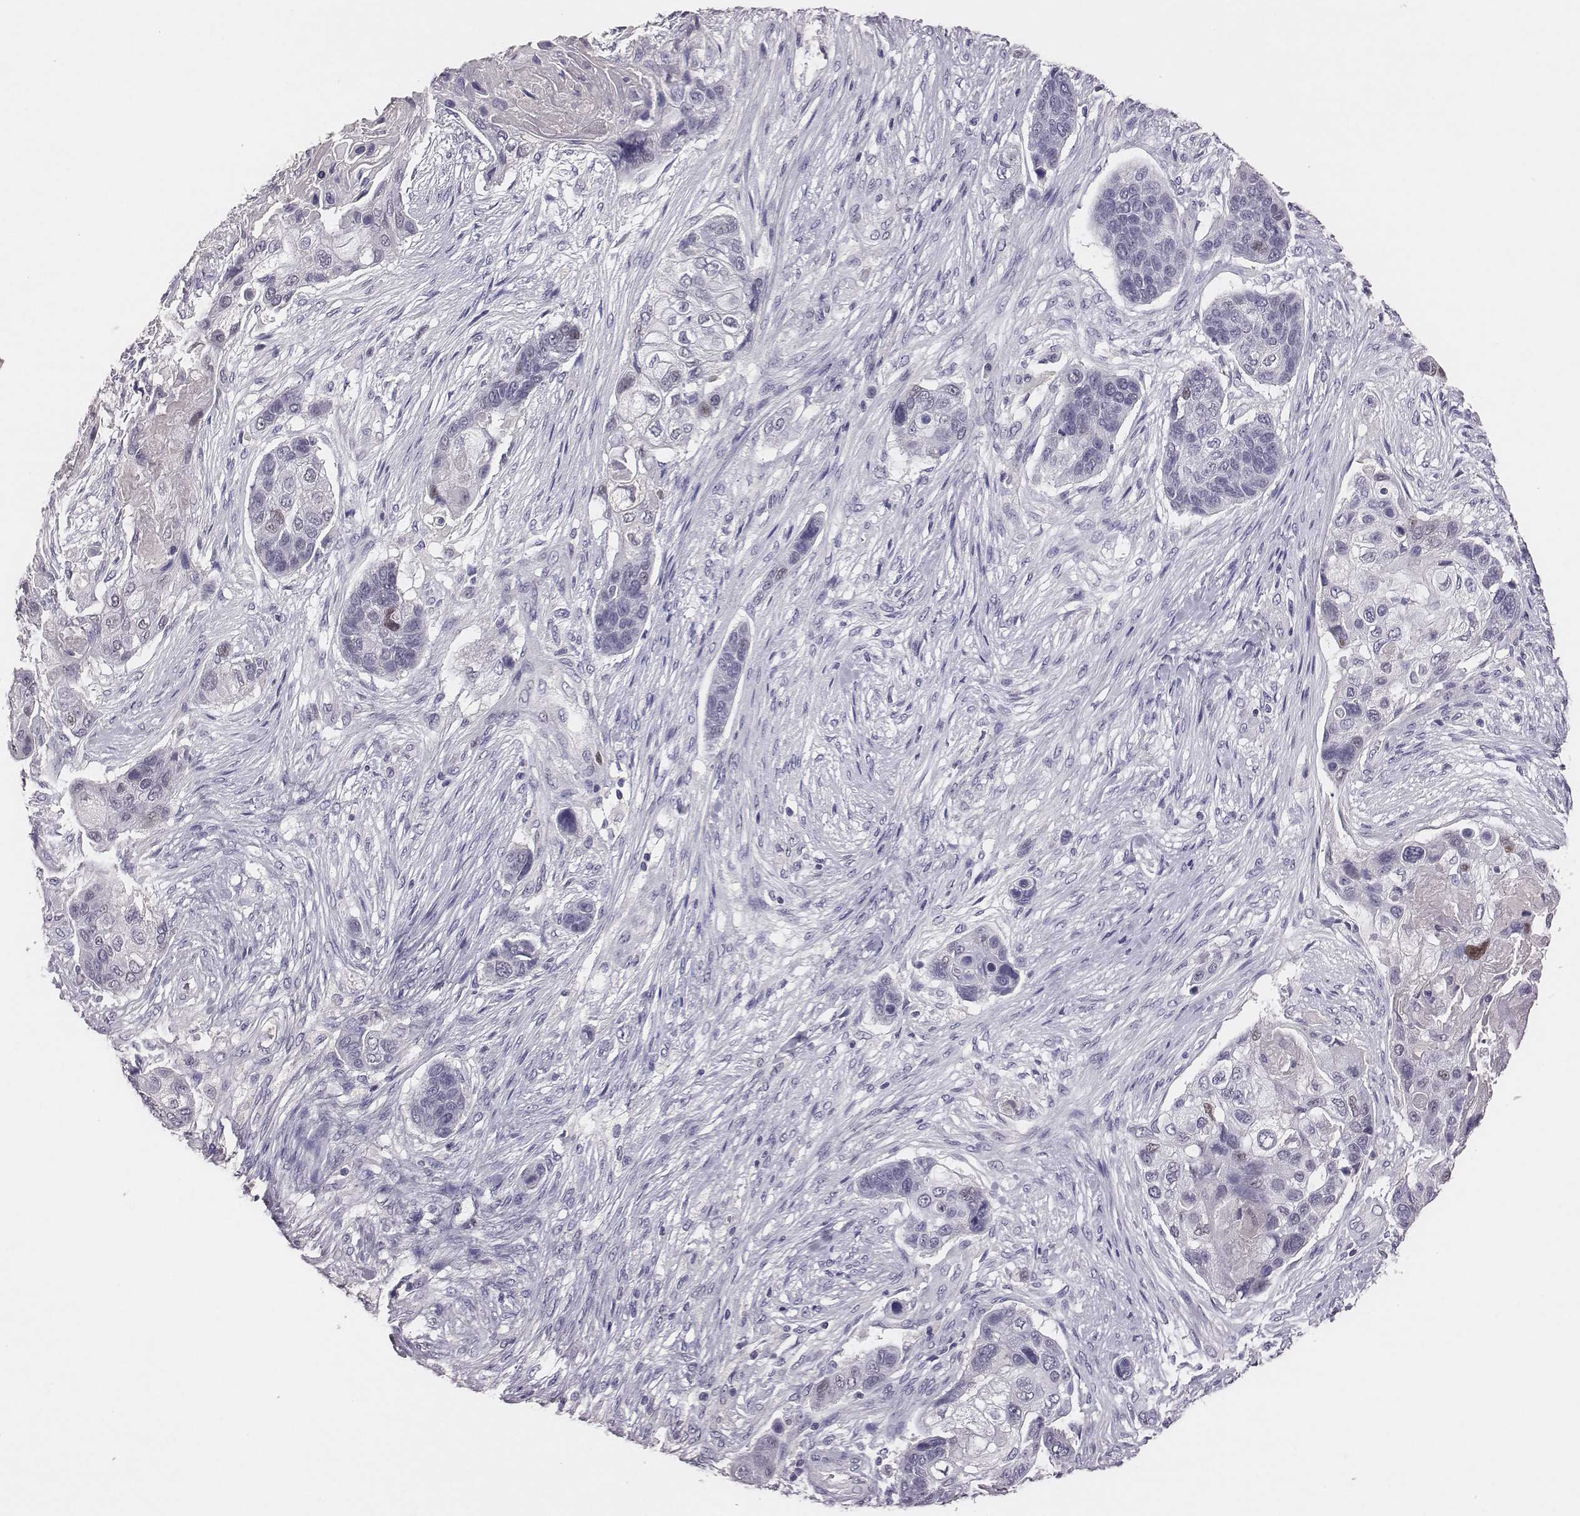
{"staining": {"intensity": "negative", "quantity": "none", "location": "none"}, "tissue": "lung cancer", "cell_type": "Tumor cells", "image_type": "cancer", "snomed": [{"axis": "morphology", "description": "Squamous cell carcinoma, NOS"}, {"axis": "topography", "description": "Lung"}], "caption": "There is no significant positivity in tumor cells of lung cancer (squamous cell carcinoma). The staining was performed using DAB to visualize the protein expression in brown, while the nuclei were stained in blue with hematoxylin (Magnification: 20x).", "gene": "EN1", "patient": {"sex": "male", "age": 69}}